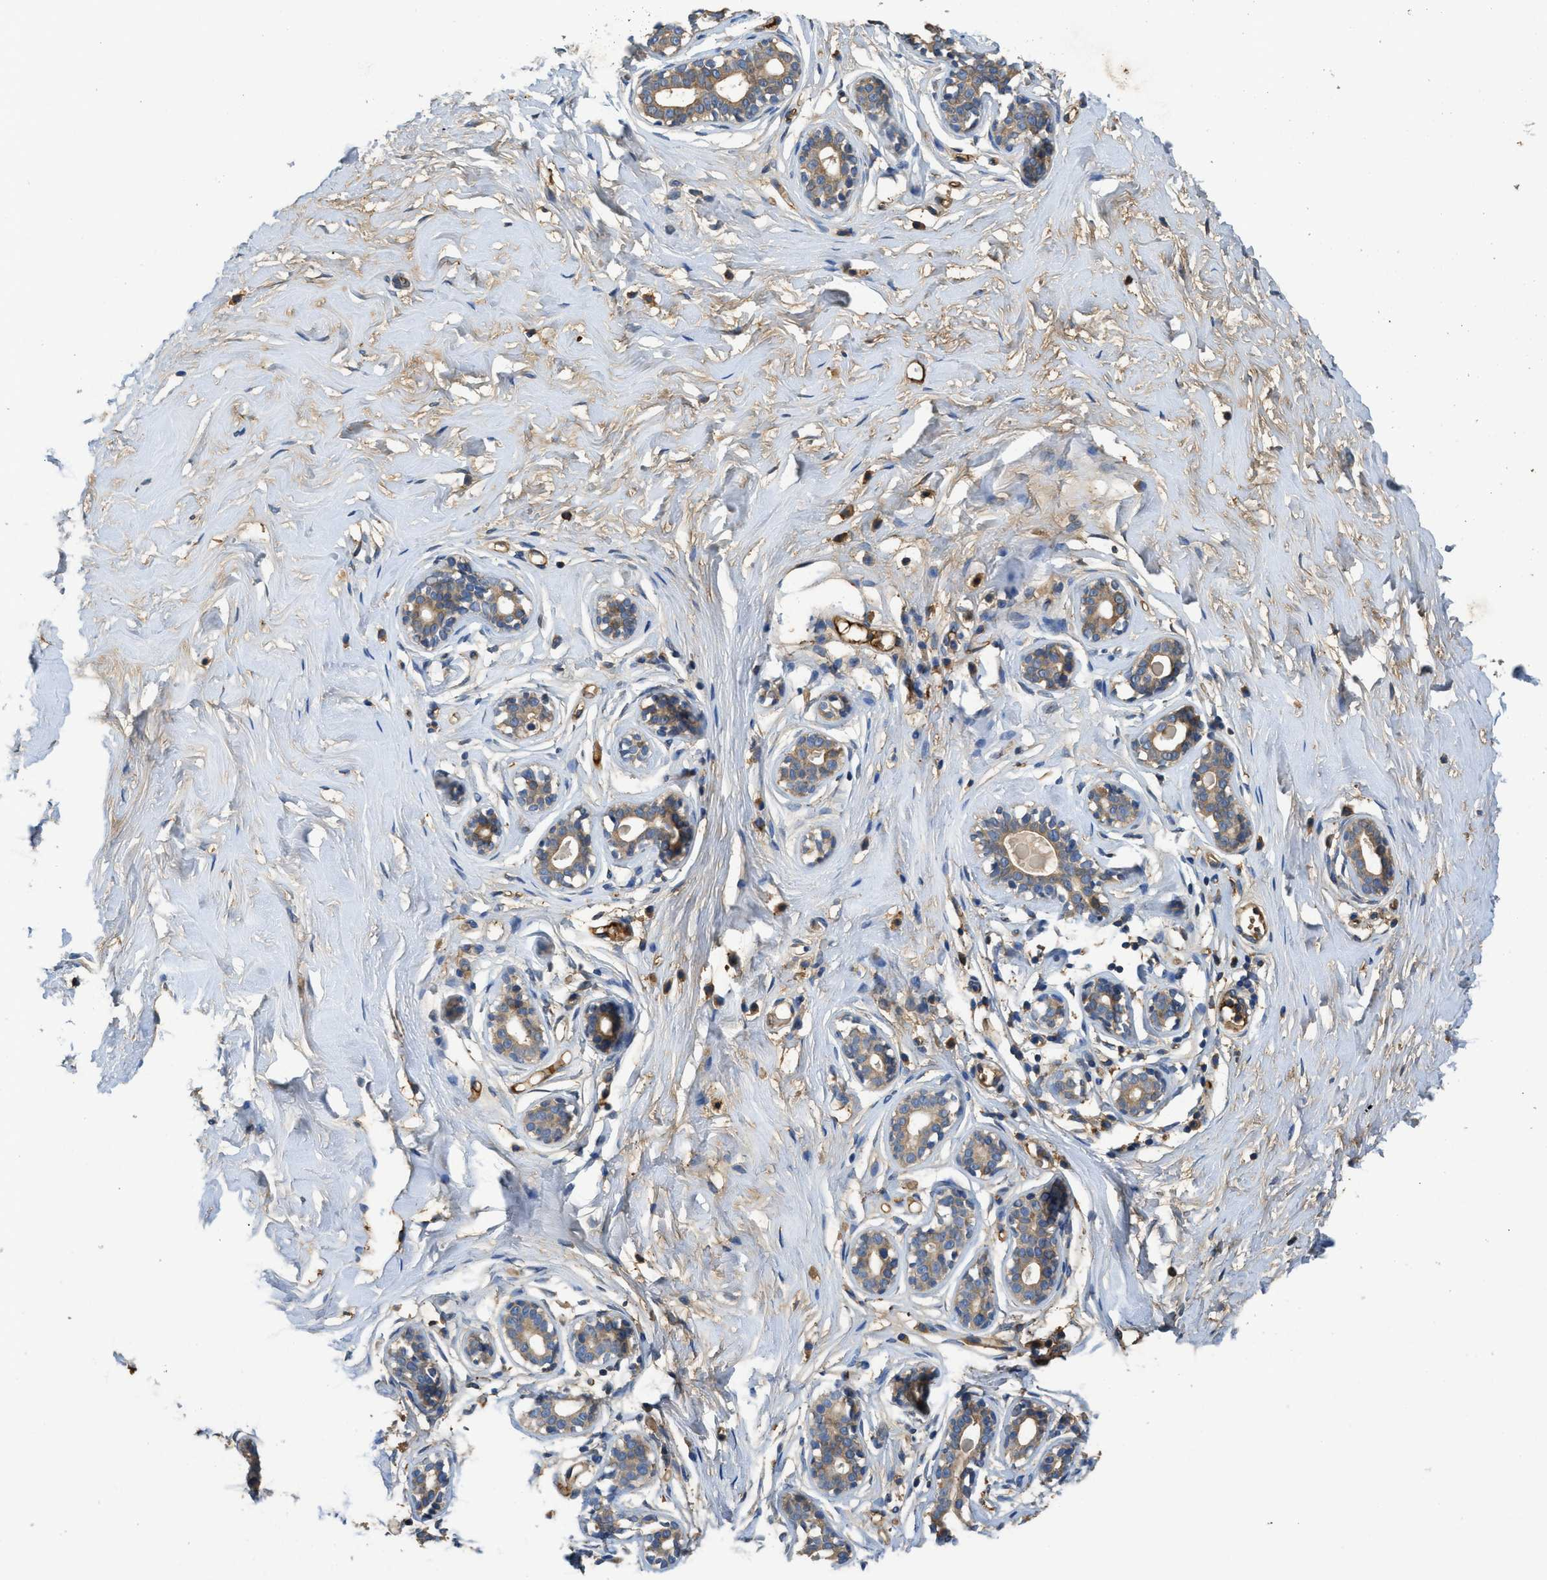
{"staining": {"intensity": "weak", "quantity": ">75%", "location": "cytoplasmic/membranous"}, "tissue": "breast", "cell_type": "Adipocytes", "image_type": "normal", "snomed": [{"axis": "morphology", "description": "Normal tissue, NOS"}, {"axis": "topography", "description": "Breast"}], "caption": "IHC micrograph of unremarkable breast: human breast stained using IHC reveals low levels of weak protein expression localized specifically in the cytoplasmic/membranous of adipocytes, appearing as a cytoplasmic/membranous brown color.", "gene": "RIPK2", "patient": {"sex": "female", "age": 23}}